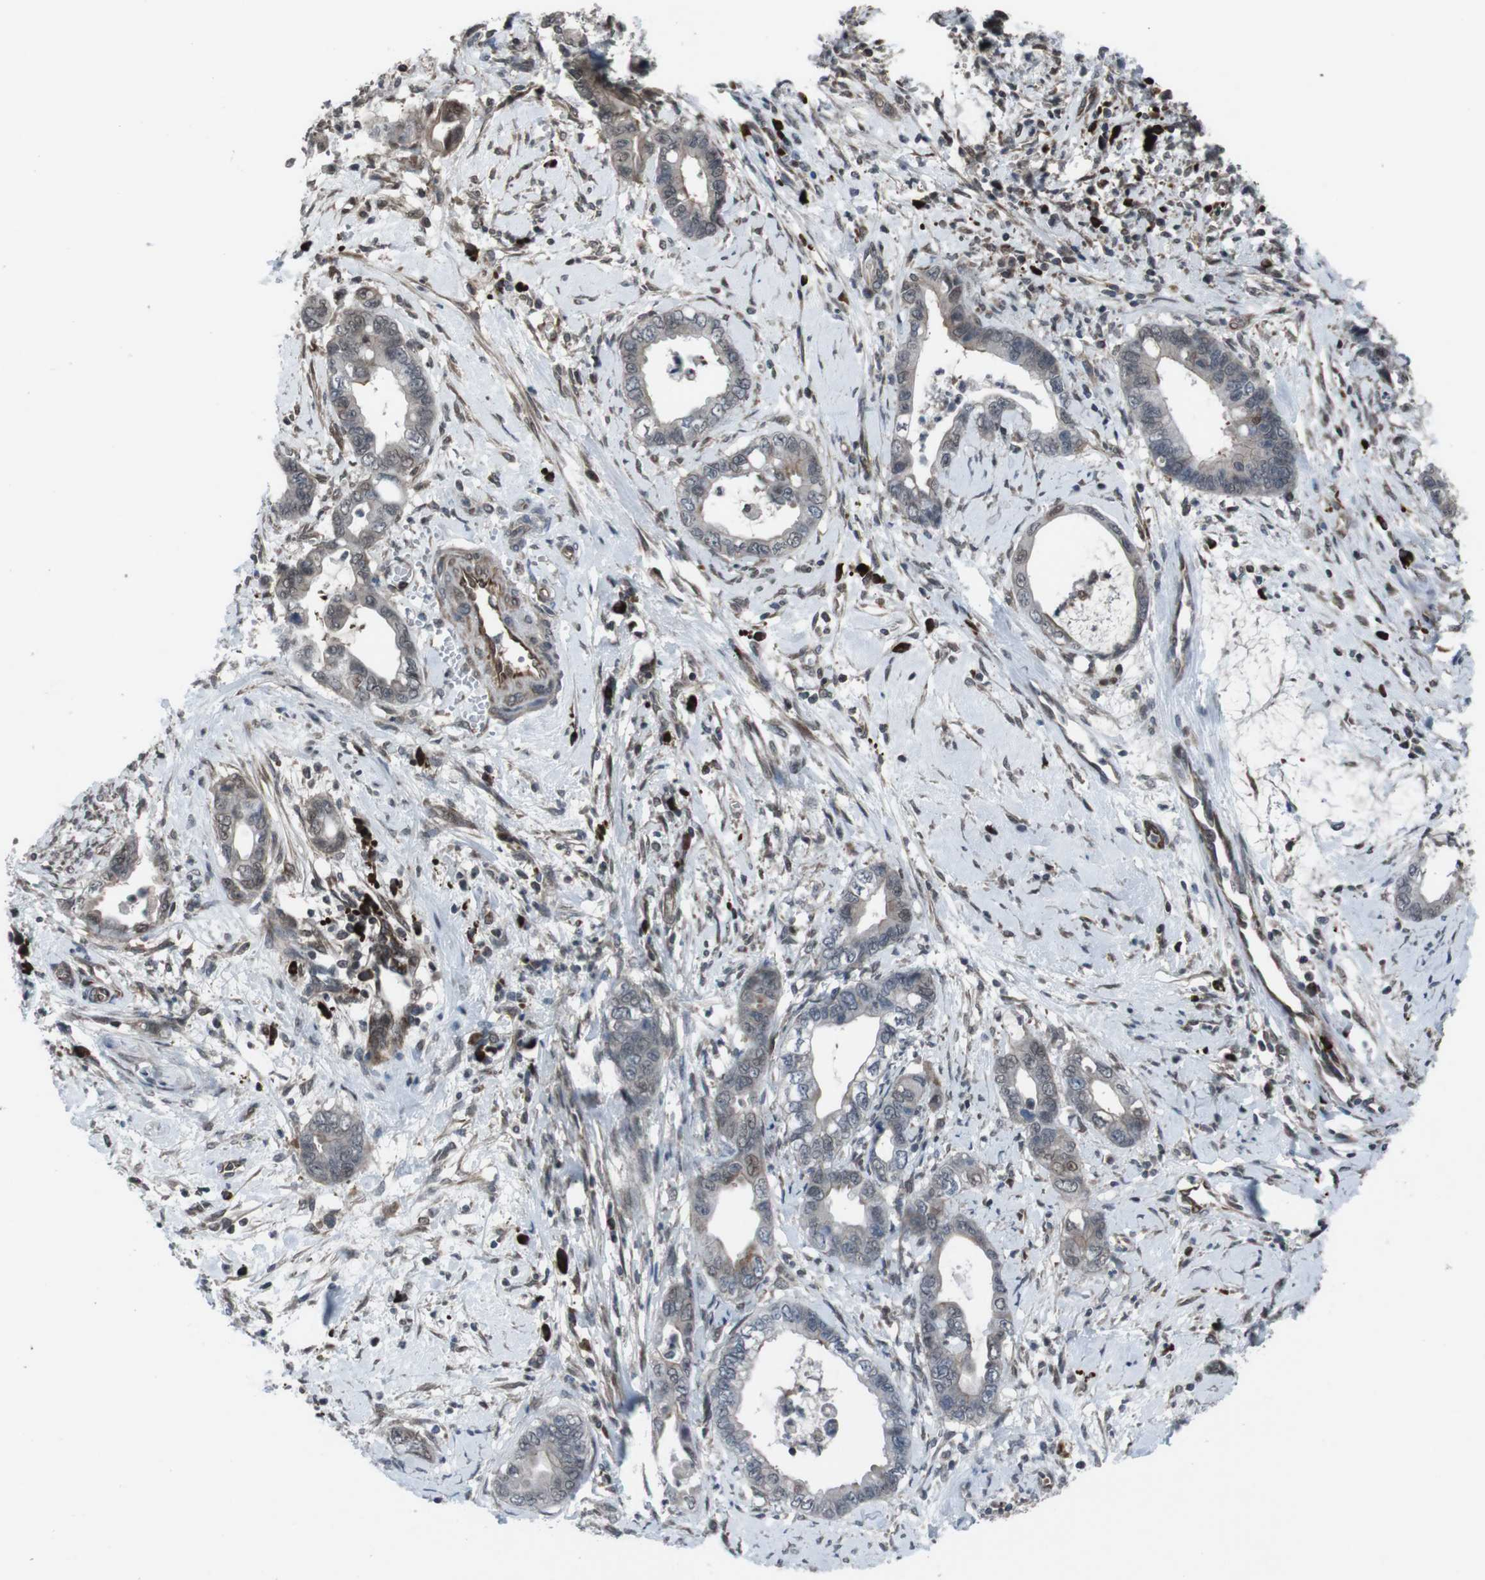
{"staining": {"intensity": "moderate", "quantity": "25%-75%", "location": "cytoplasmic/membranous,nuclear"}, "tissue": "cervical cancer", "cell_type": "Tumor cells", "image_type": "cancer", "snomed": [{"axis": "morphology", "description": "Adenocarcinoma, NOS"}, {"axis": "topography", "description": "Cervix"}], "caption": "A micrograph of human cervical adenocarcinoma stained for a protein displays moderate cytoplasmic/membranous and nuclear brown staining in tumor cells.", "gene": "SS18L1", "patient": {"sex": "female", "age": 44}}